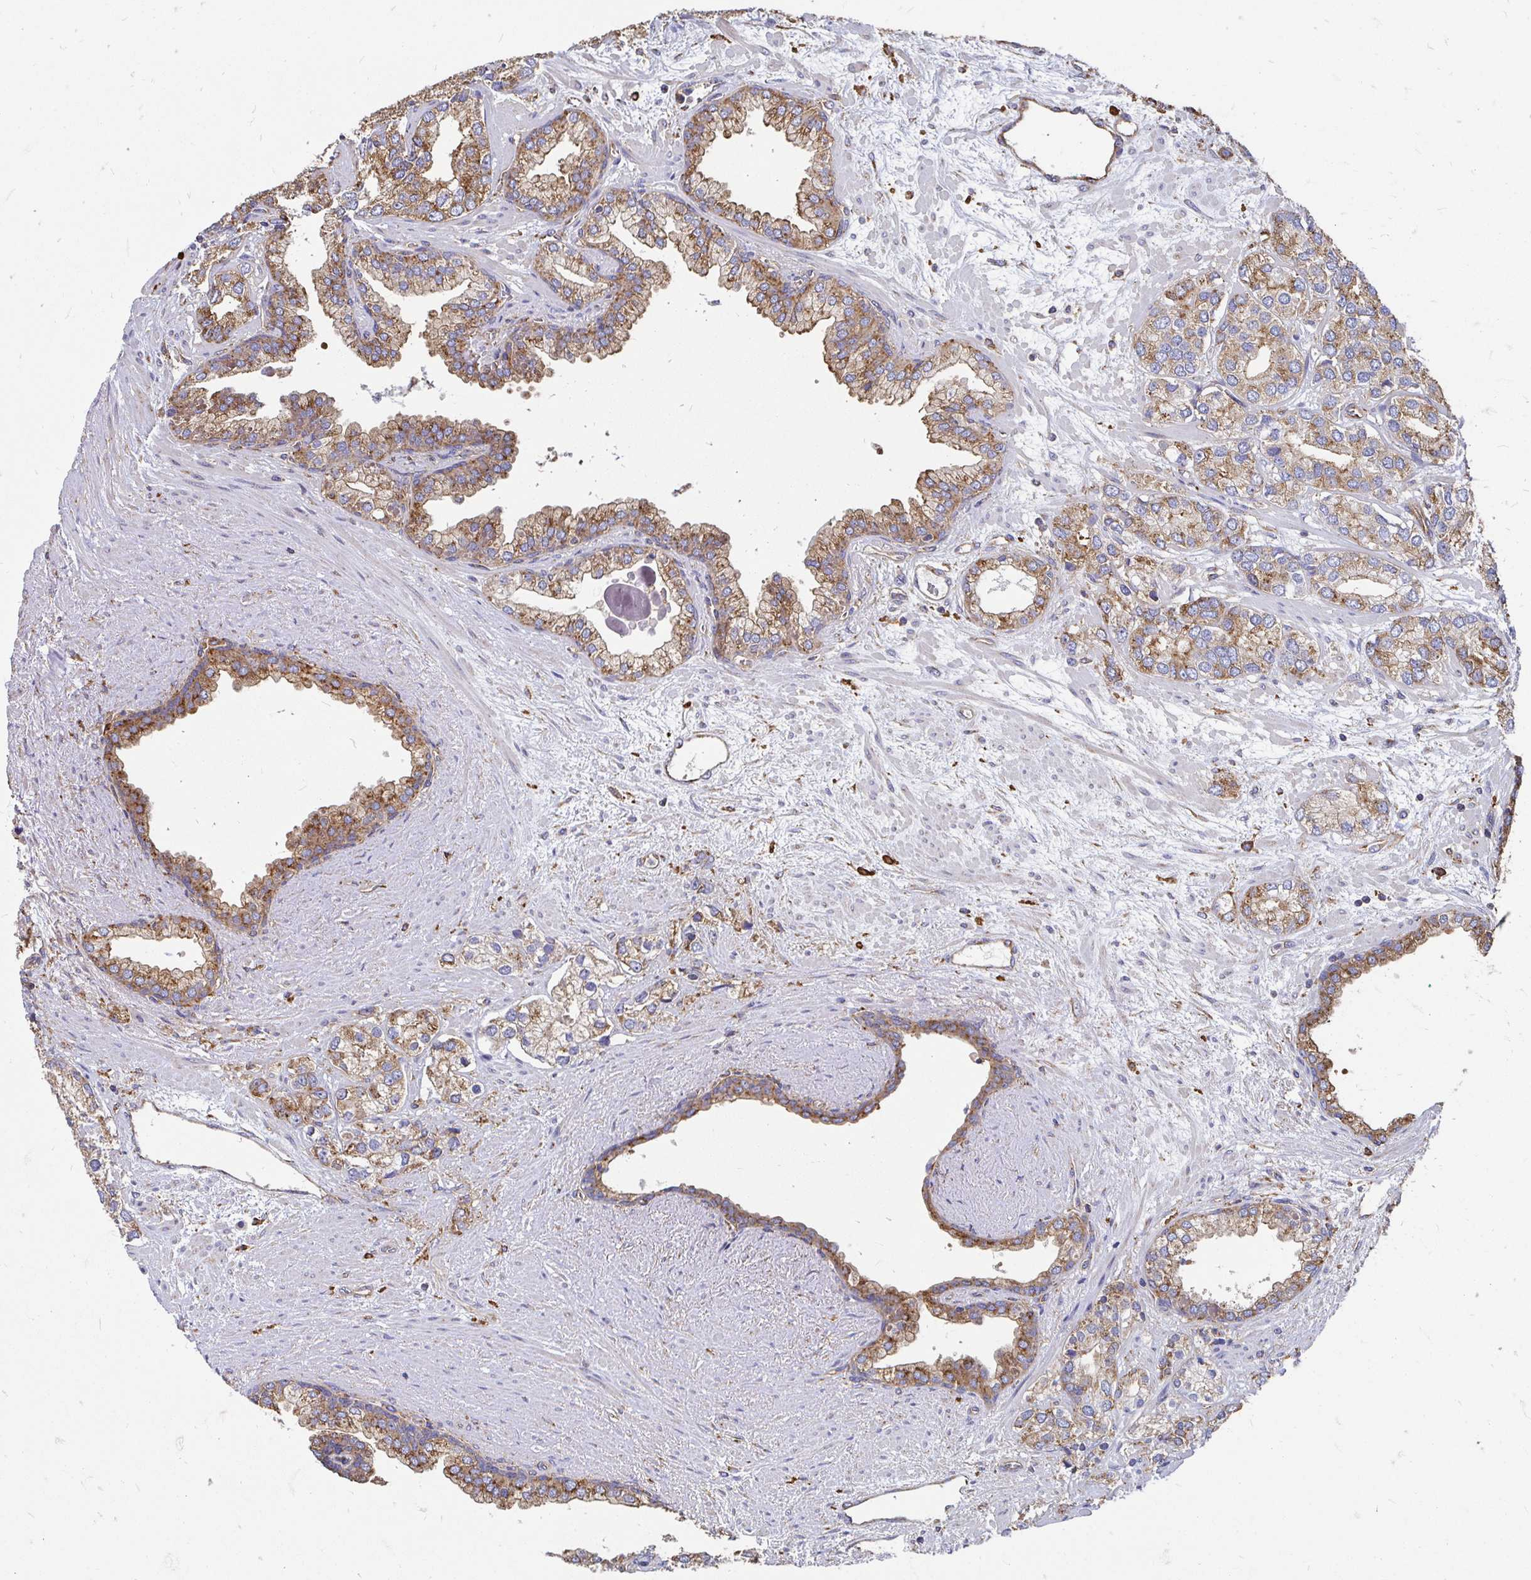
{"staining": {"intensity": "moderate", "quantity": ">75%", "location": "cytoplasmic/membranous"}, "tissue": "prostate cancer", "cell_type": "Tumor cells", "image_type": "cancer", "snomed": [{"axis": "morphology", "description": "Adenocarcinoma, High grade"}, {"axis": "topography", "description": "Prostate"}], "caption": "Approximately >75% of tumor cells in human high-grade adenocarcinoma (prostate) demonstrate moderate cytoplasmic/membranous protein positivity as visualized by brown immunohistochemical staining.", "gene": "CLTC", "patient": {"sex": "male", "age": 58}}